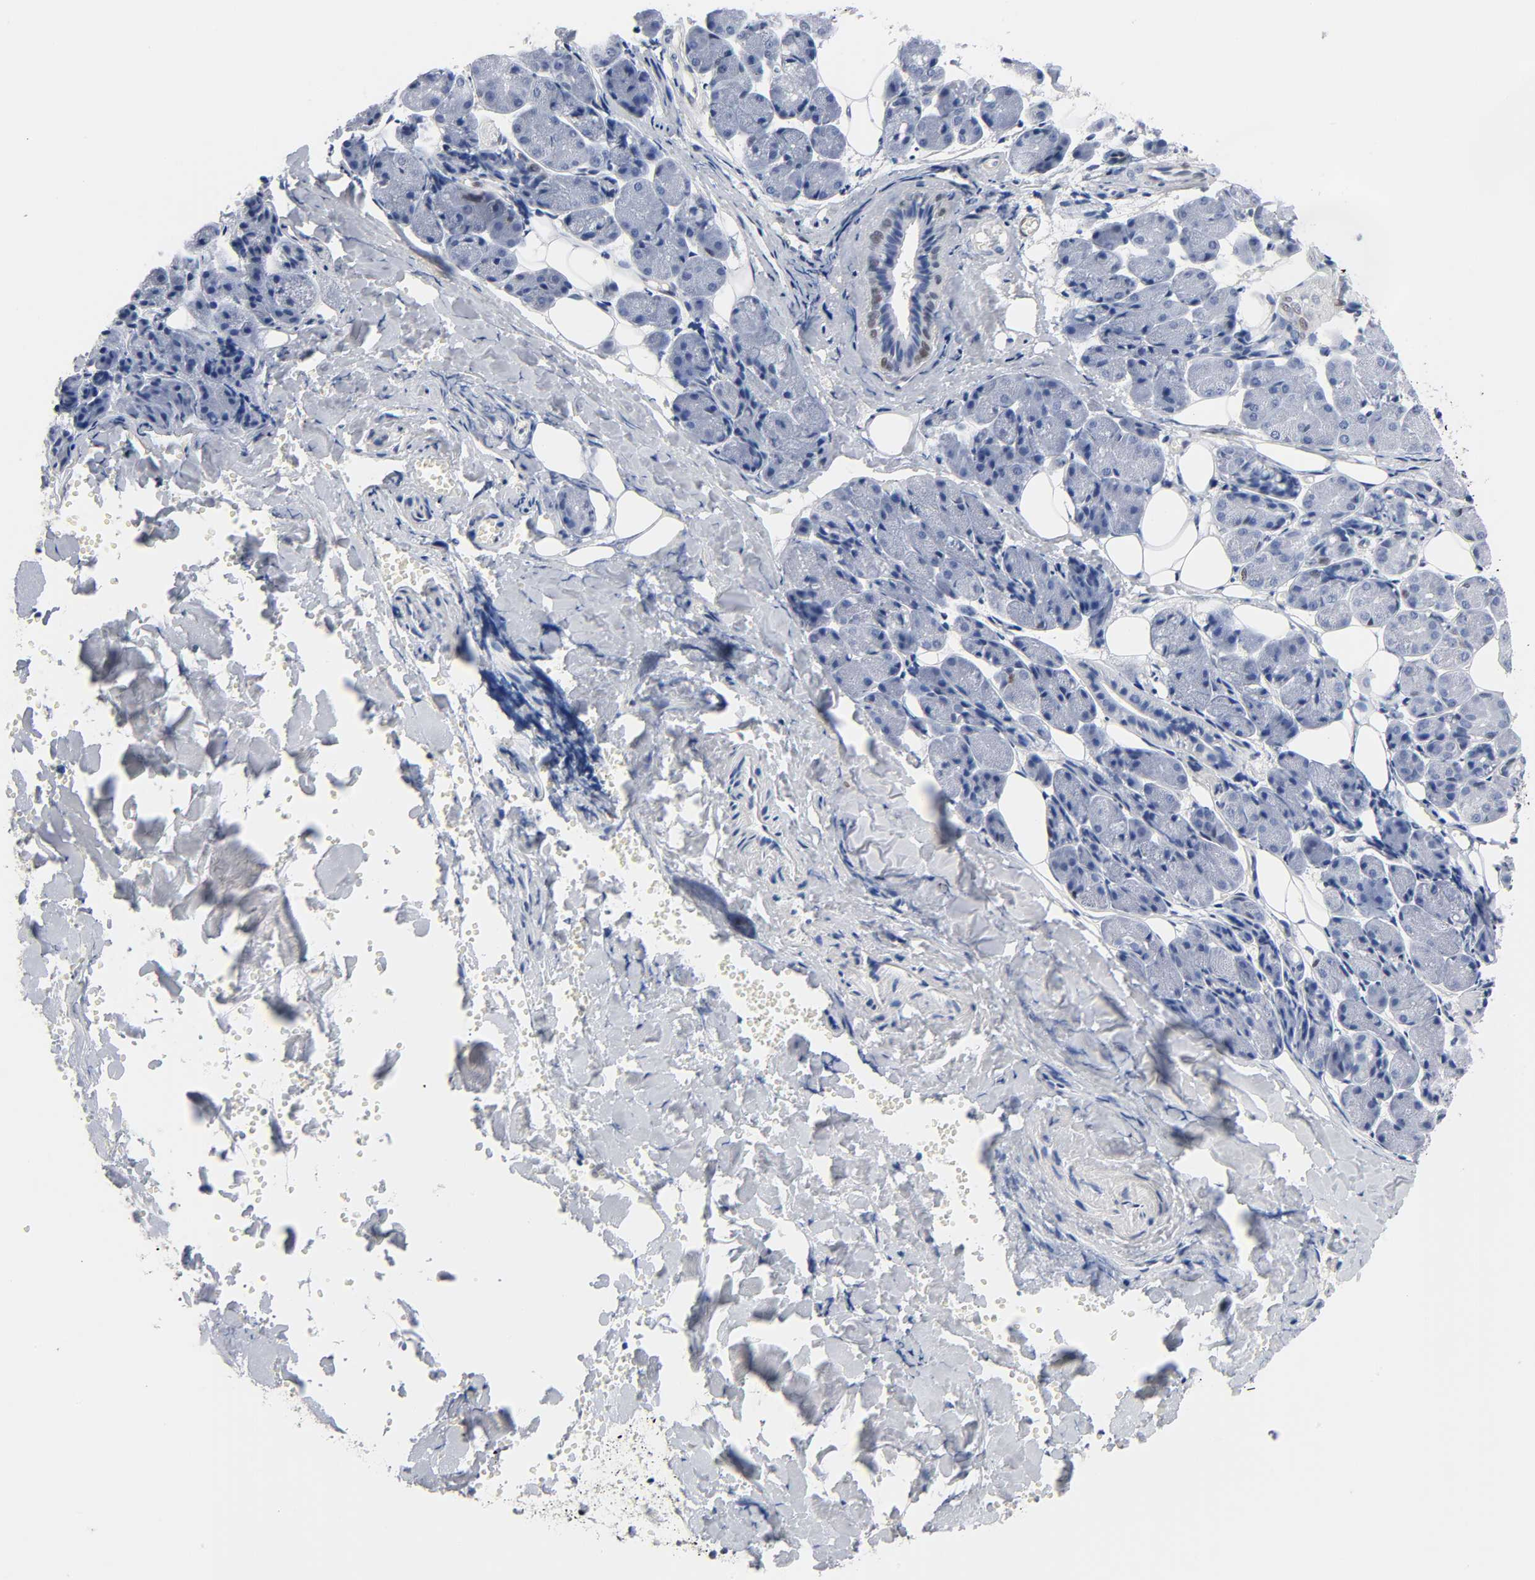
{"staining": {"intensity": "negative", "quantity": "none", "location": "none"}, "tissue": "salivary gland", "cell_type": "Glandular cells", "image_type": "normal", "snomed": [{"axis": "morphology", "description": "Normal tissue, NOS"}, {"axis": "morphology", "description": "Adenoma, NOS"}, {"axis": "topography", "description": "Salivary gland"}], "caption": "A photomicrograph of salivary gland stained for a protein reveals no brown staining in glandular cells. (DAB immunohistochemistry (IHC) with hematoxylin counter stain).", "gene": "NFATC1", "patient": {"sex": "female", "age": 32}}